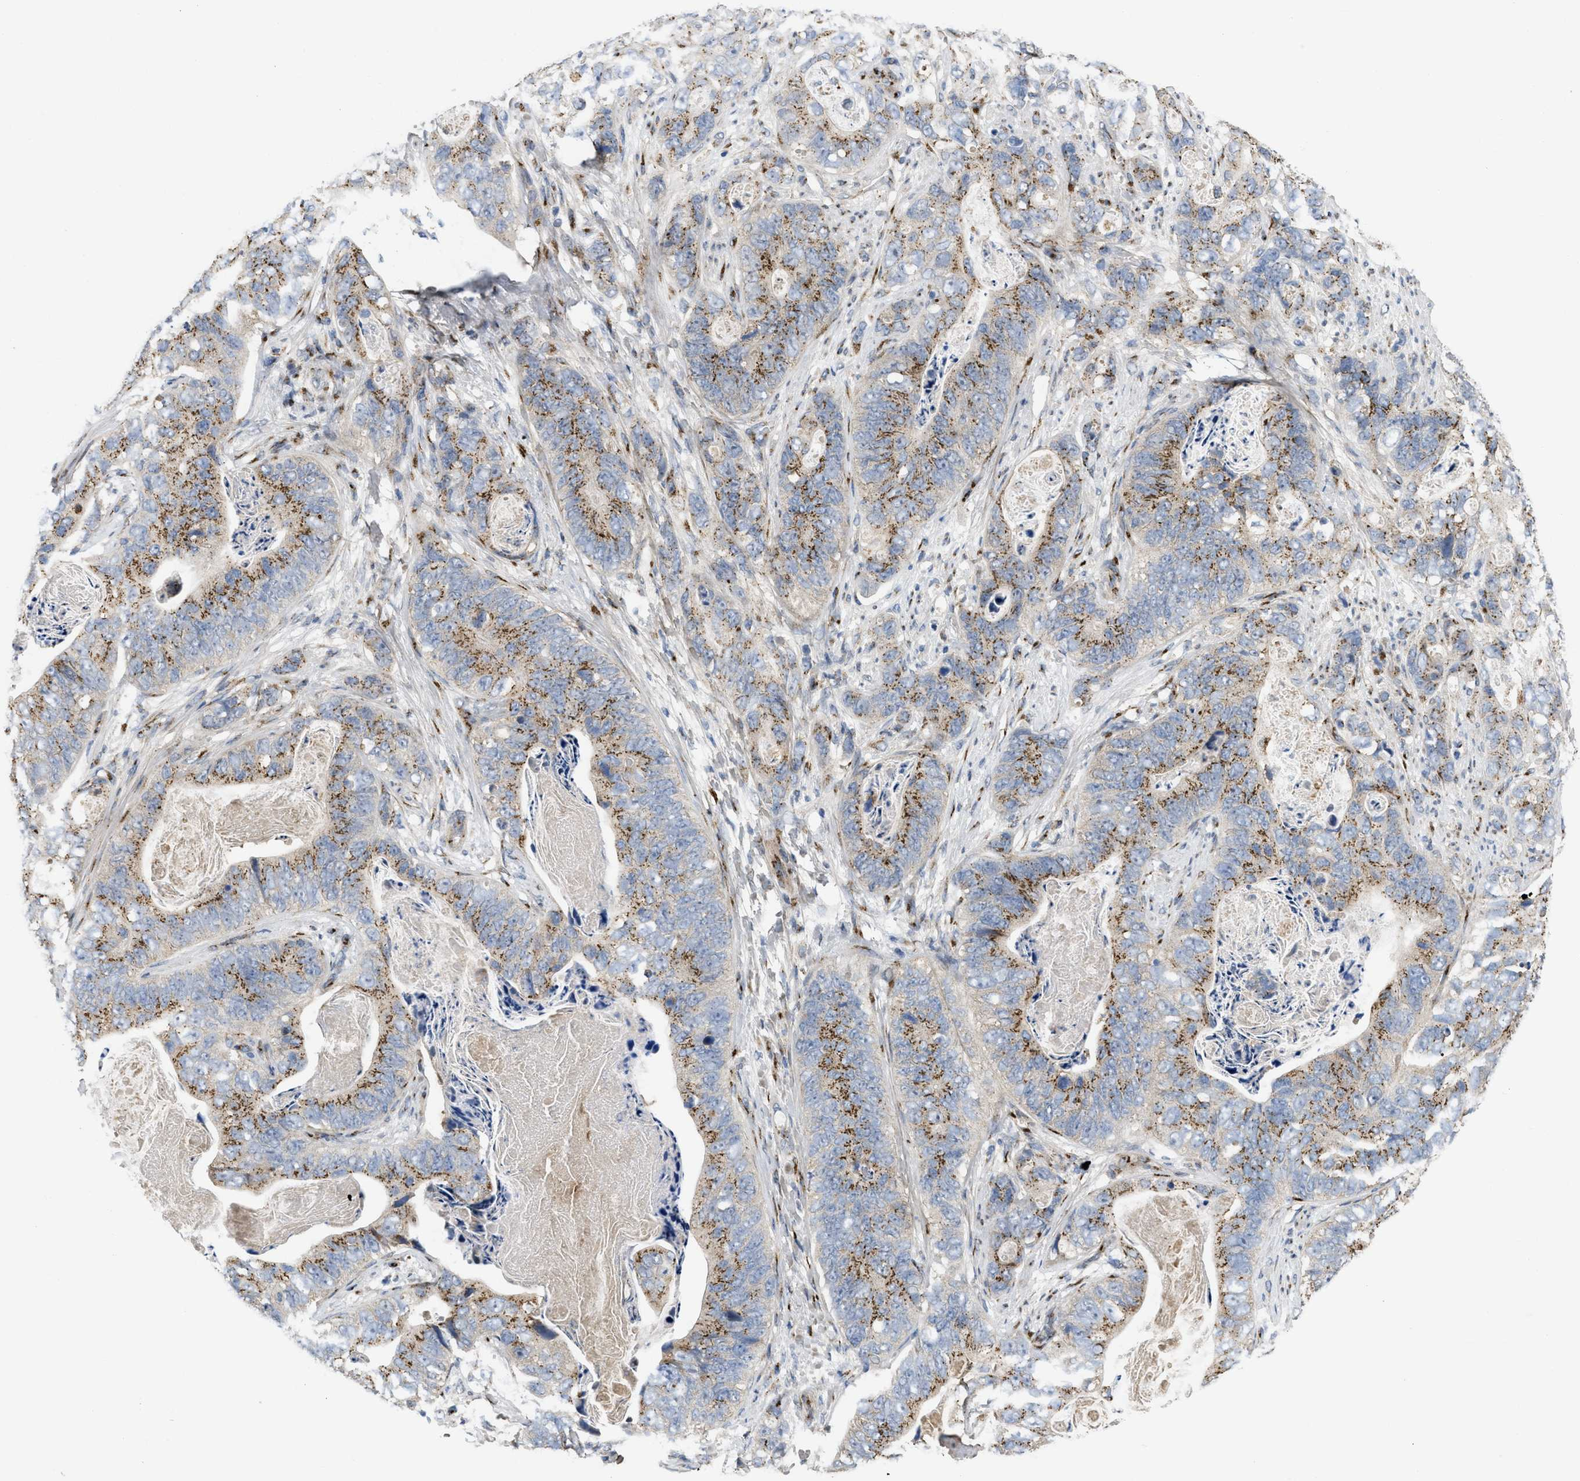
{"staining": {"intensity": "moderate", "quantity": "25%-75%", "location": "cytoplasmic/membranous"}, "tissue": "stomach cancer", "cell_type": "Tumor cells", "image_type": "cancer", "snomed": [{"axis": "morphology", "description": "Adenocarcinoma, NOS"}, {"axis": "topography", "description": "Stomach"}], "caption": "A medium amount of moderate cytoplasmic/membranous expression is seen in about 25%-75% of tumor cells in stomach adenocarcinoma tissue. (DAB = brown stain, brightfield microscopy at high magnification).", "gene": "ZNF70", "patient": {"sex": "female", "age": 89}}